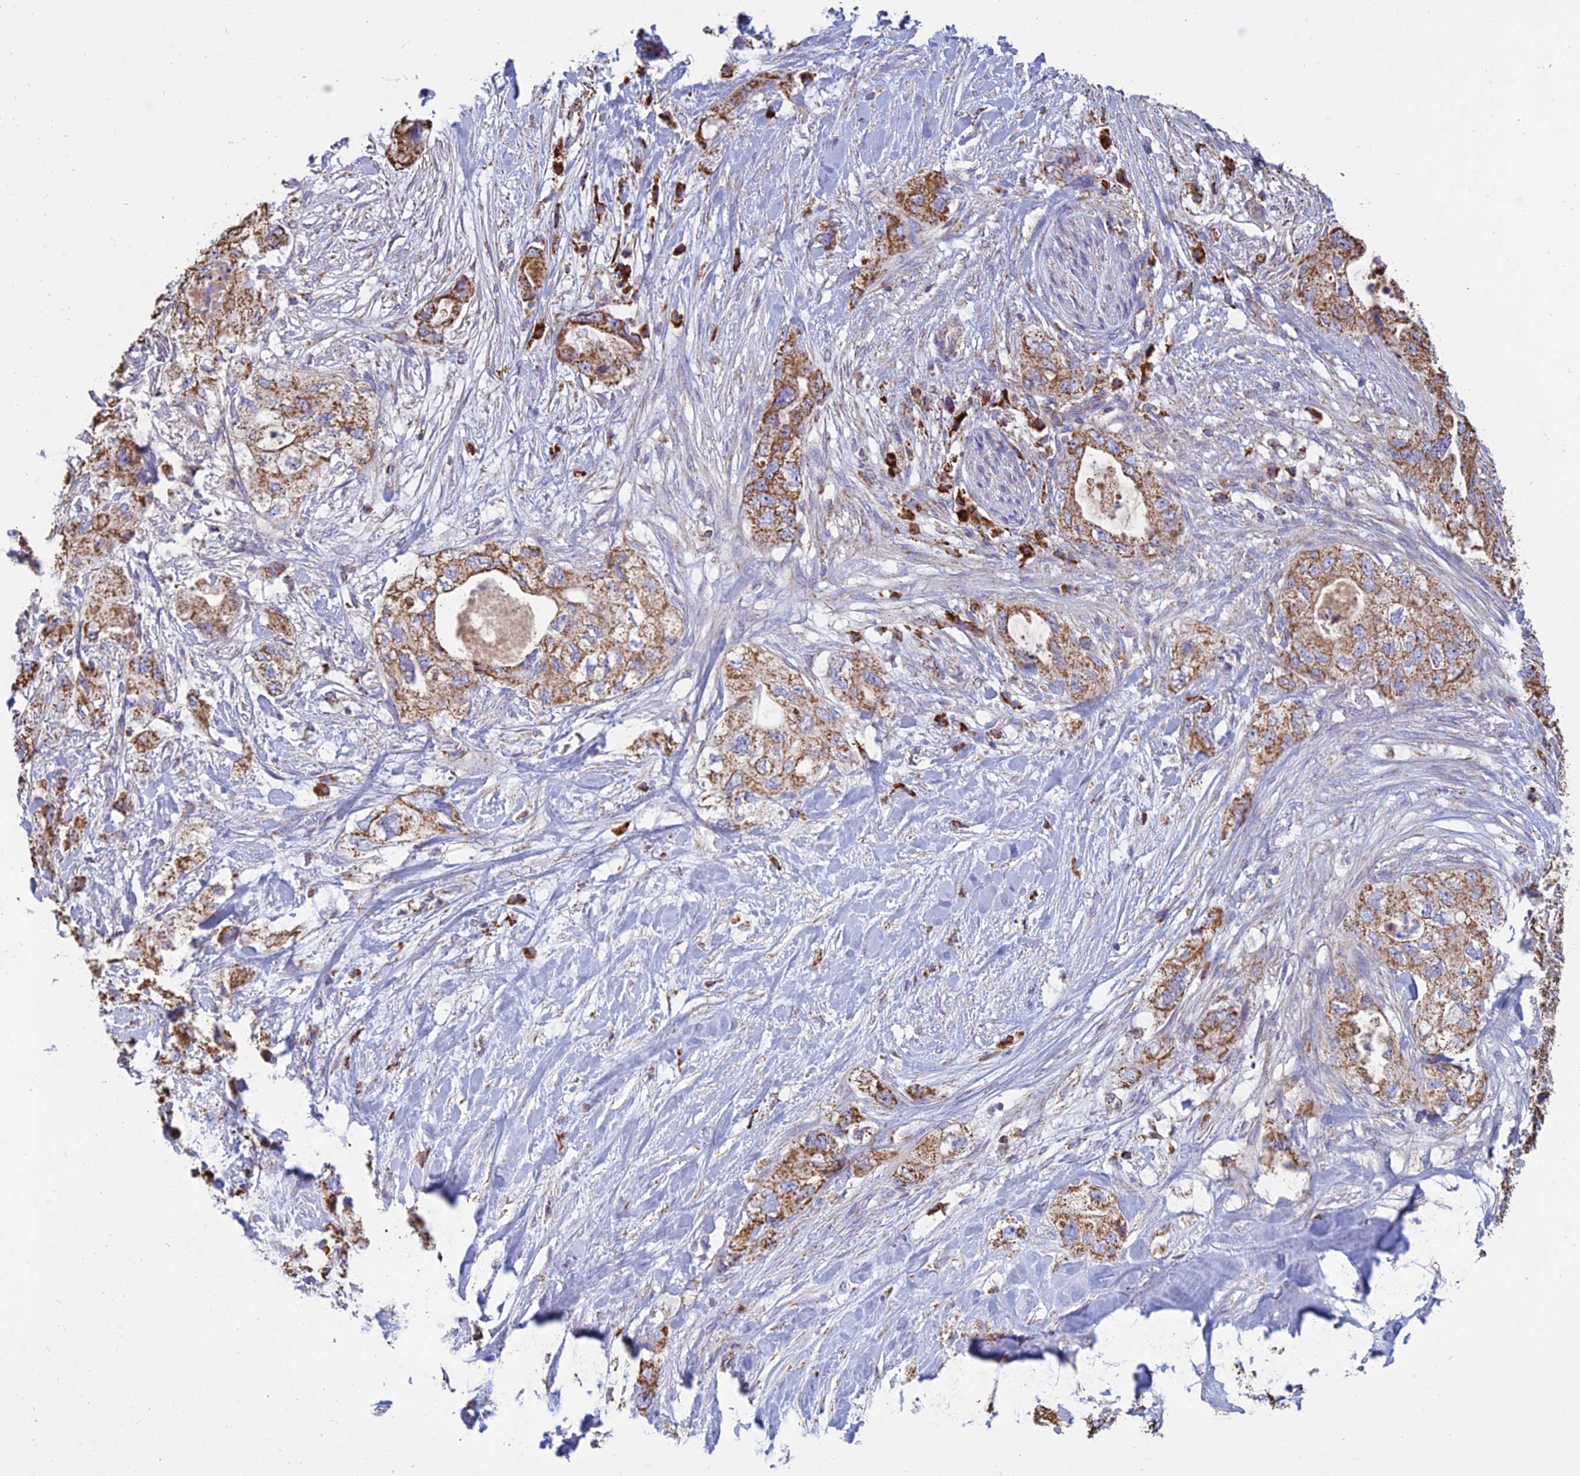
{"staining": {"intensity": "moderate", "quantity": ">75%", "location": "cytoplasmic/membranous"}, "tissue": "pancreatic cancer", "cell_type": "Tumor cells", "image_type": "cancer", "snomed": [{"axis": "morphology", "description": "Adenocarcinoma, NOS"}, {"axis": "topography", "description": "Pancreas"}], "caption": "A high-resolution photomicrograph shows IHC staining of pancreatic cancer, which demonstrates moderate cytoplasmic/membranous positivity in approximately >75% of tumor cells. The protein is stained brown, and the nuclei are stained in blue (DAB IHC with brightfield microscopy, high magnification).", "gene": "OR2W3", "patient": {"sex": "female", "age": 73}}